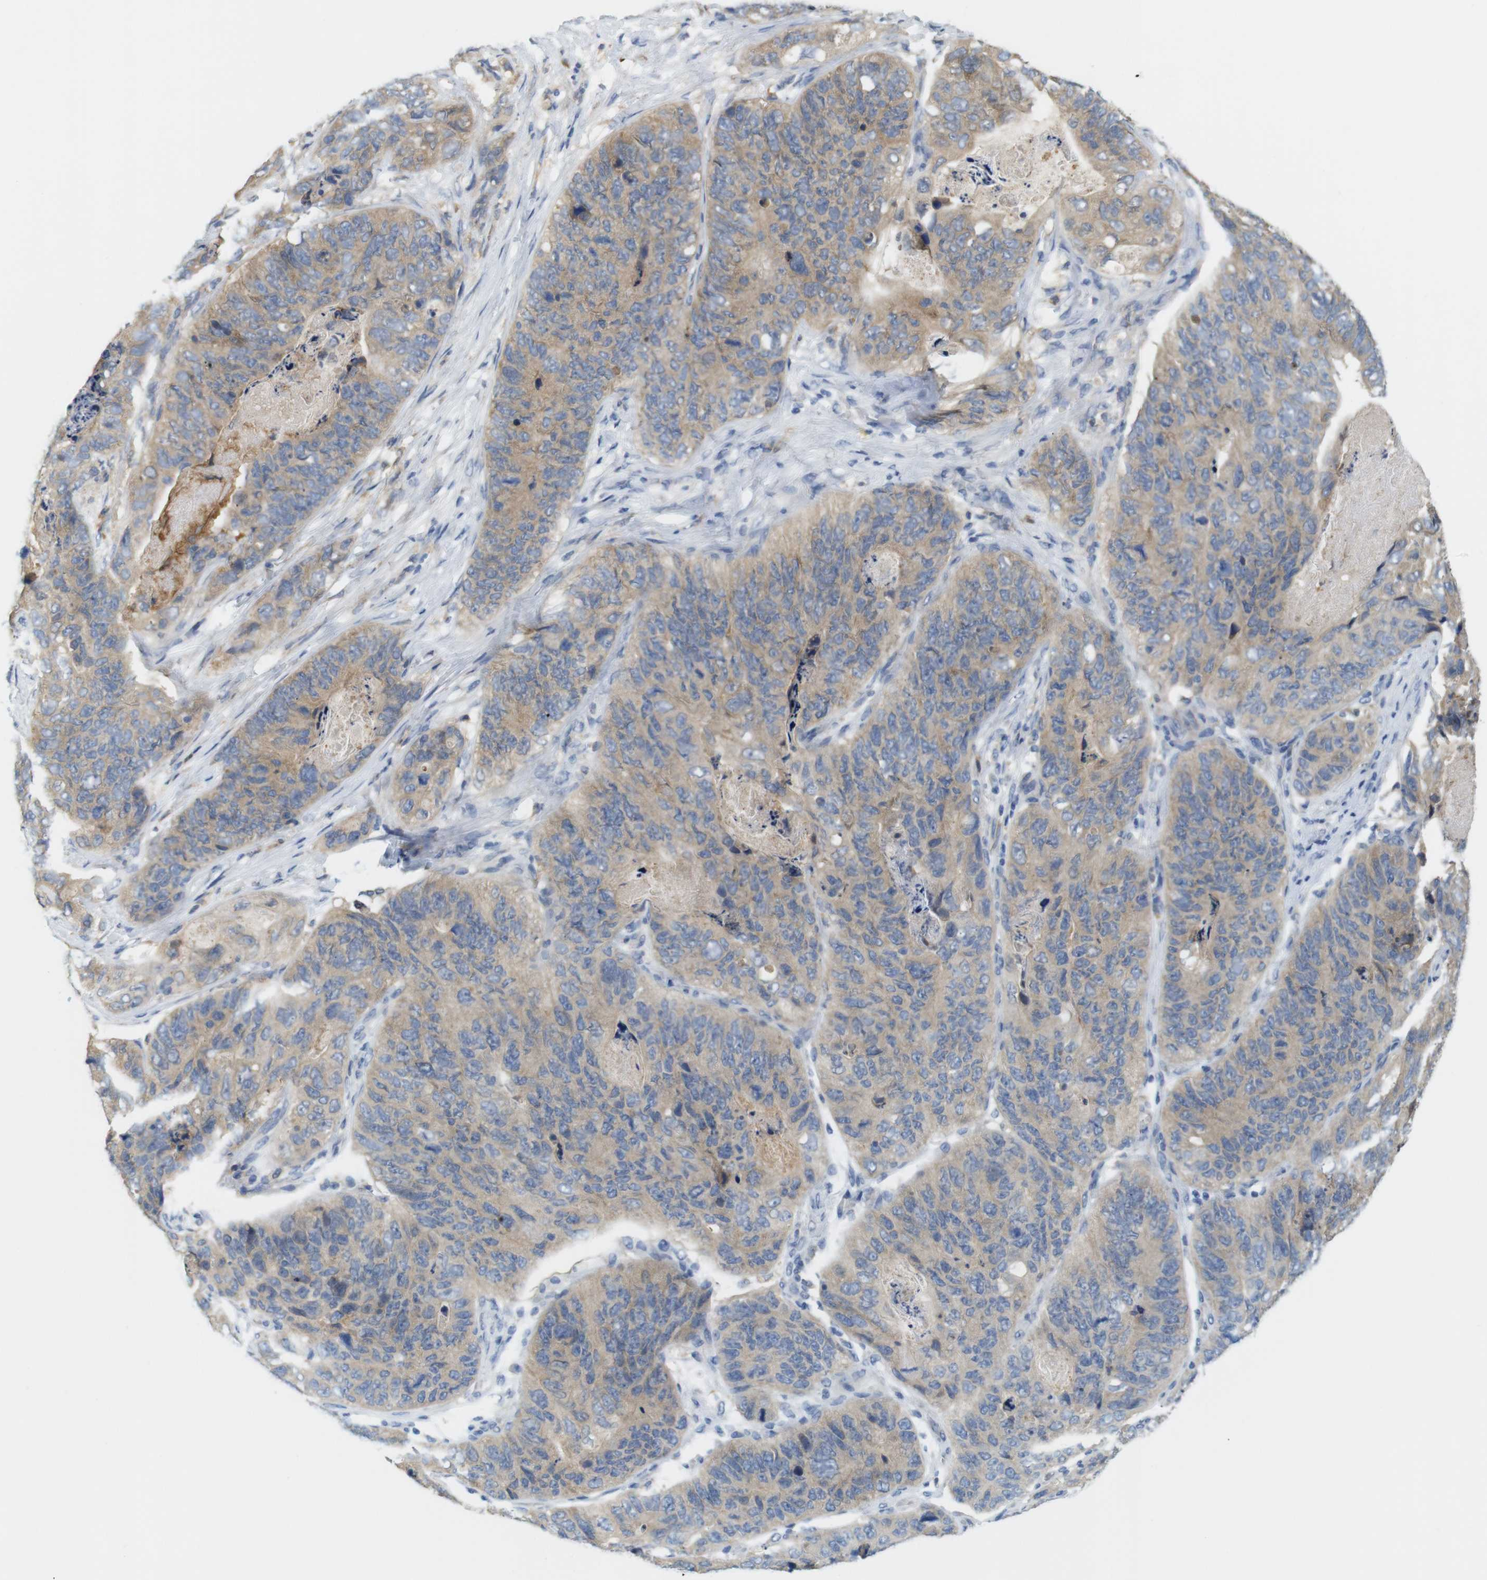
{"staining": {"intensity": "weak", "quantity": ">75%", "location": "cytoplasmic/membranous"}, "tissue": "stomach cancer", "cell_type": "Tumor cells", "image_type": "cancer", "snomed": [{"axis": "morphology", "description": "Adenocarcinoma, NOS"}, {"axis": "topography", "description": "Stomach"}], "caption": "Immunohistochemistry (IHC) (DAB (3,3'-diaminobenzidine)) staining of human adenocarcinoma (stomach) reveals weak cytoplasmic/membranous protein expression in about >75% of tumor cells.", "gene": "NEBL", "patient": {"sex": "female", "age": 89}}